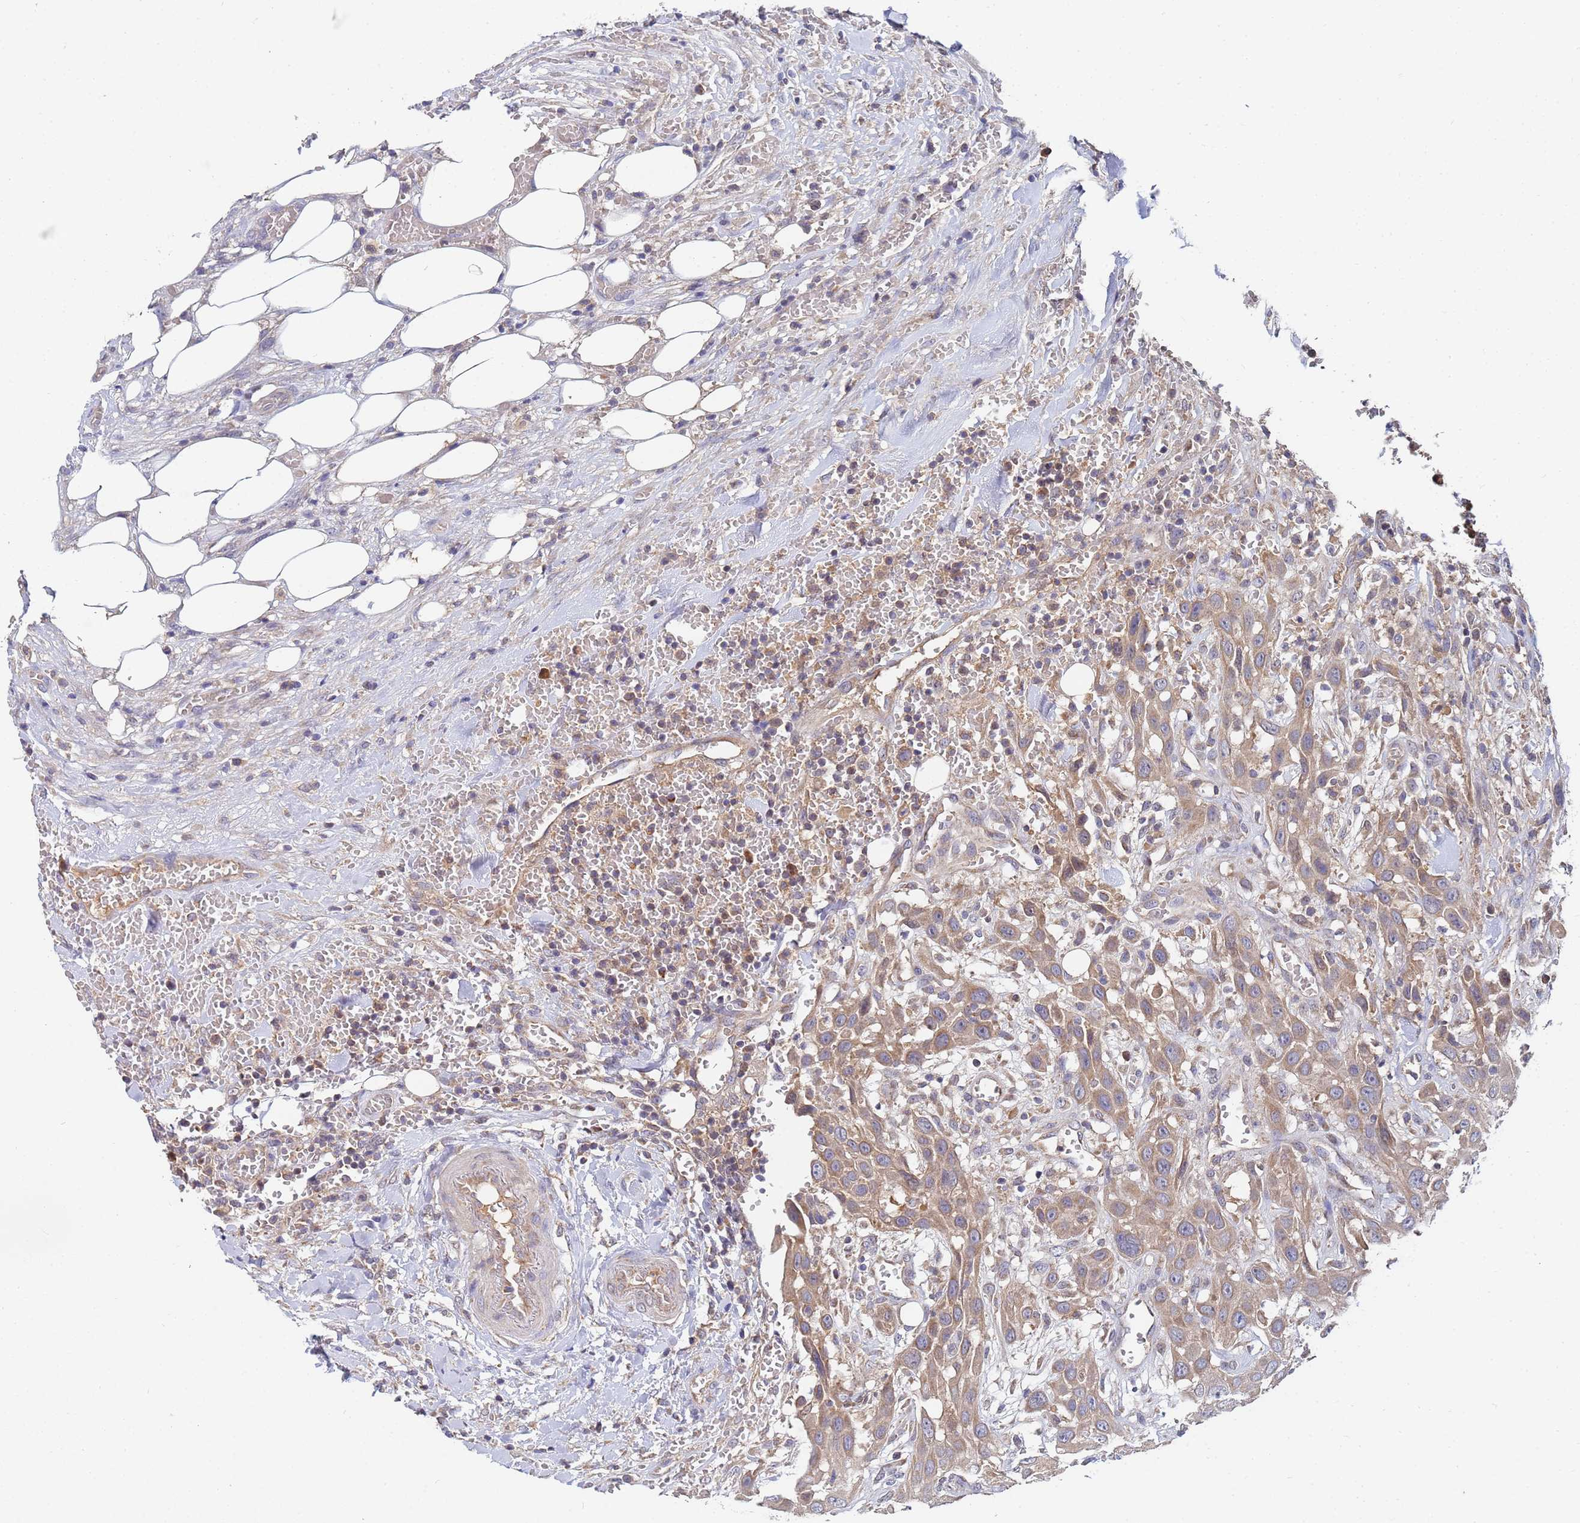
{"staining": {"intensity": "weak", "quantity": ">75%", "location": "cytoplasmic/membranous"}, "tissue": "head and neck cancer", "cell_type": "Tumor cells", "image_type": "cancer", "snomed": [{"axis": "morphology", "description": "Squamous cell carcinoma, NOS"}, {"axis": "topography", "description": "Head-Neck"}], "caption": "Immunohistochemistry (IHC) of head and neck cancer (squamous cell carcinoma) reveals low levels of weak cytoplasmic/membranous staining in approximately >75% of tumor cells.", "gene": "C5orf34", "patient": {"sex": "male", "age": 81}}